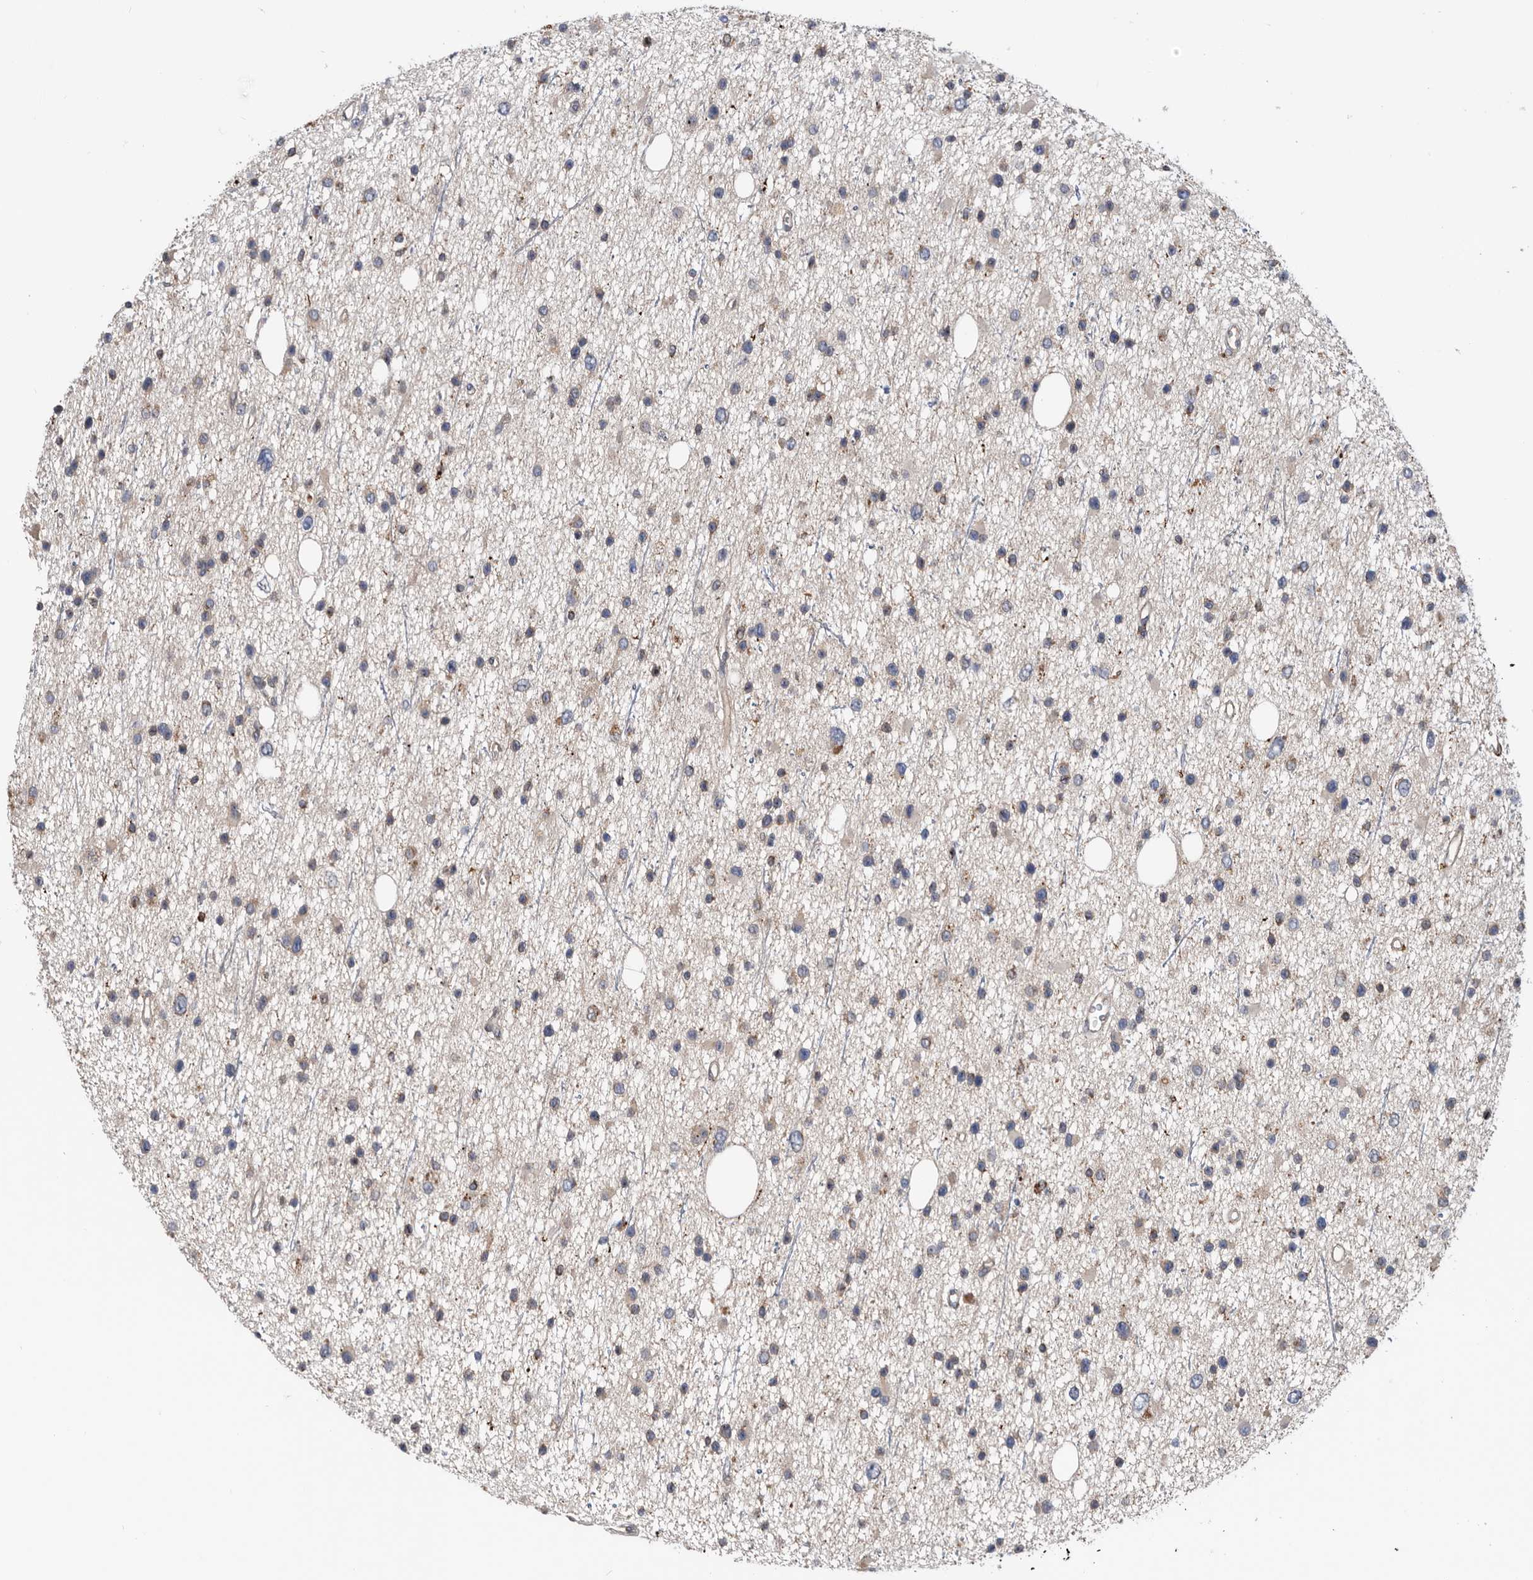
{"staining": {"intensity": "weak", "quantity": ">75%", "location": "cytoplasmic/membranous"}, "tissue": "glioma", "cell_type": "Tumor cells", "image_type": "cancer", "snomed": [{"axis": "morphology", "description": "Glioma, malignant, Low grade"}, {"axis": "topography", "description": "Cerebral cortex"}], "caption": "Weak cytoplasmic/membranous expression is appreciated in about >75% of tumor cells in malignant glioma (low-grade).", "gene": "ATAD2", "patient": {"sex": "female", "age": 39}}